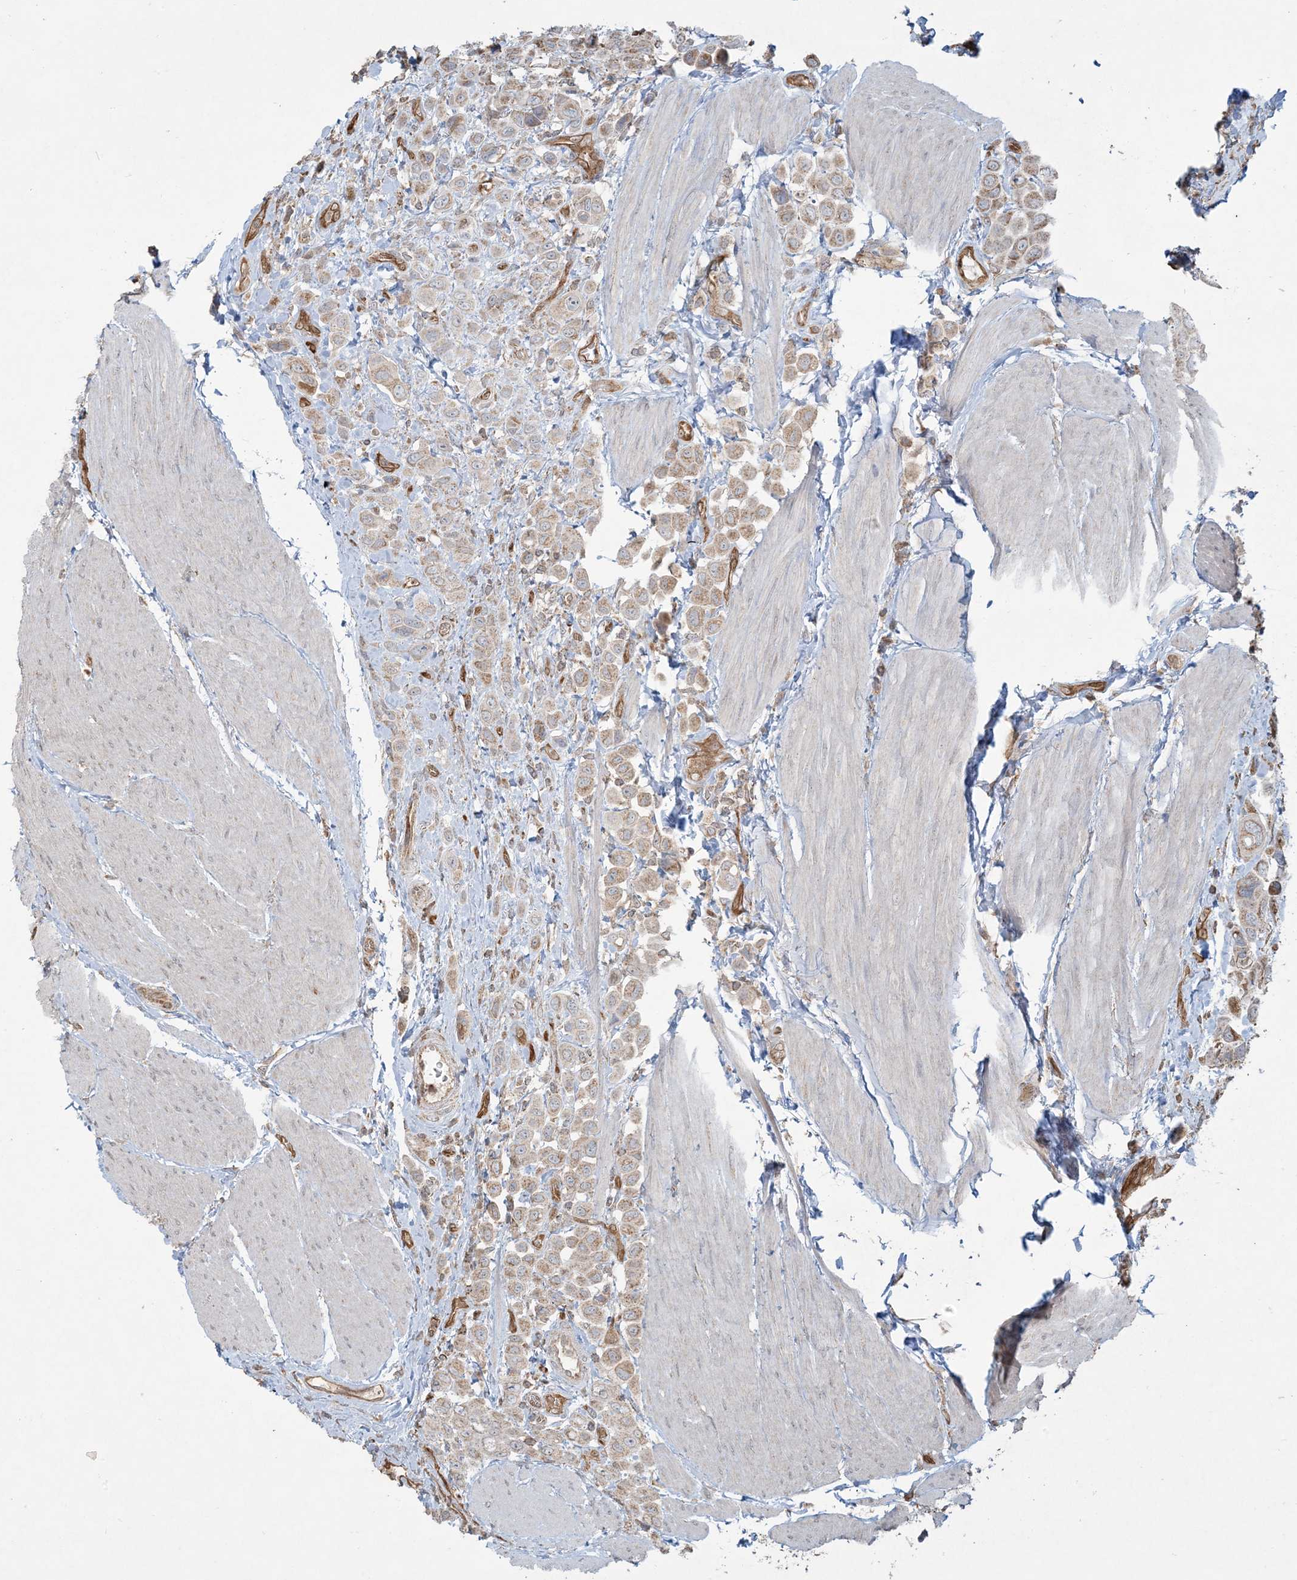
{"staining": {"intensity": "weak", "quantity": ">75%", "location": "cytoplasmic/membranous"}, "tissue": "urothelial cancer", "cell_type": "Tumor cells", "image_type": "cancer", "snomed": [{"axis": "morphology", "description": "Urothelial carcinoma, High grade"}, {"axis": "topography", "description": "Urinary bladder"}], "caption": "Brown immunohistochemical staining in human urothelial cancer shows weak cytoplasmic/membranous positivity in about >75% of tumor cells. (IHC, brightfield microscopy, high magnification).", "gene": "PPM1F", "patient": {"sex": "male", "age": 50}}